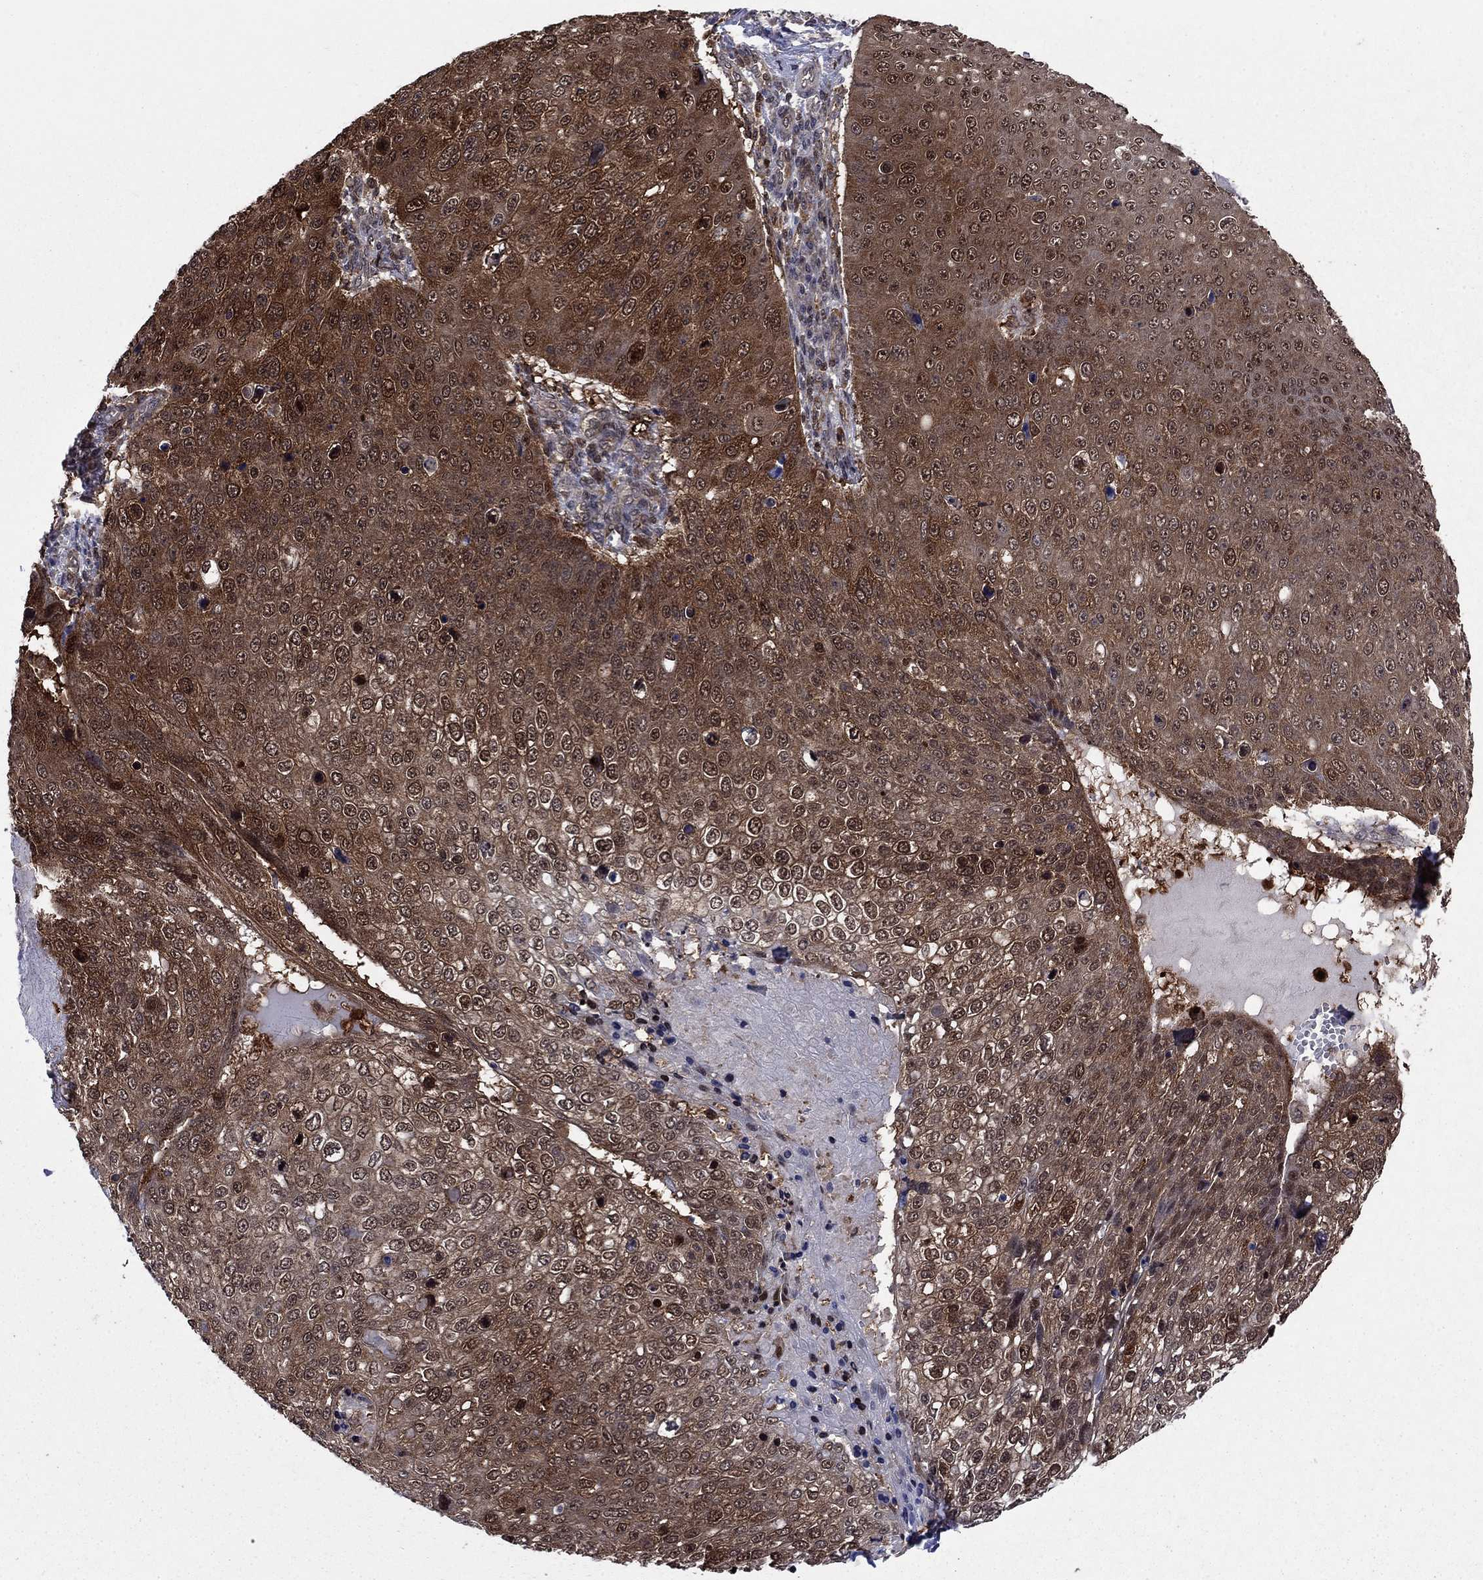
{"staining": {"intensity": "strong", "quantity": "25%-75%", "location": "cytoplasmic/membranous"}, "tissue": "skin cancer", "cell_type": "Tumor cells", "image_type": "cancer", "snomed": [{"axis": "morphology", "description": "Squamous cell carcinoma, NOS"}, {"axis": "topography", "description": "Skin"}], "caption": "Skin squamous cell carcinoma was stained to show a protein in brown. There is high levels of strong cytoplasmic/membranous positivity in approximately 25%-75% of tumor cells.", "gene": "CACYBP", "patient": {"sex": "male", "age": 71}}